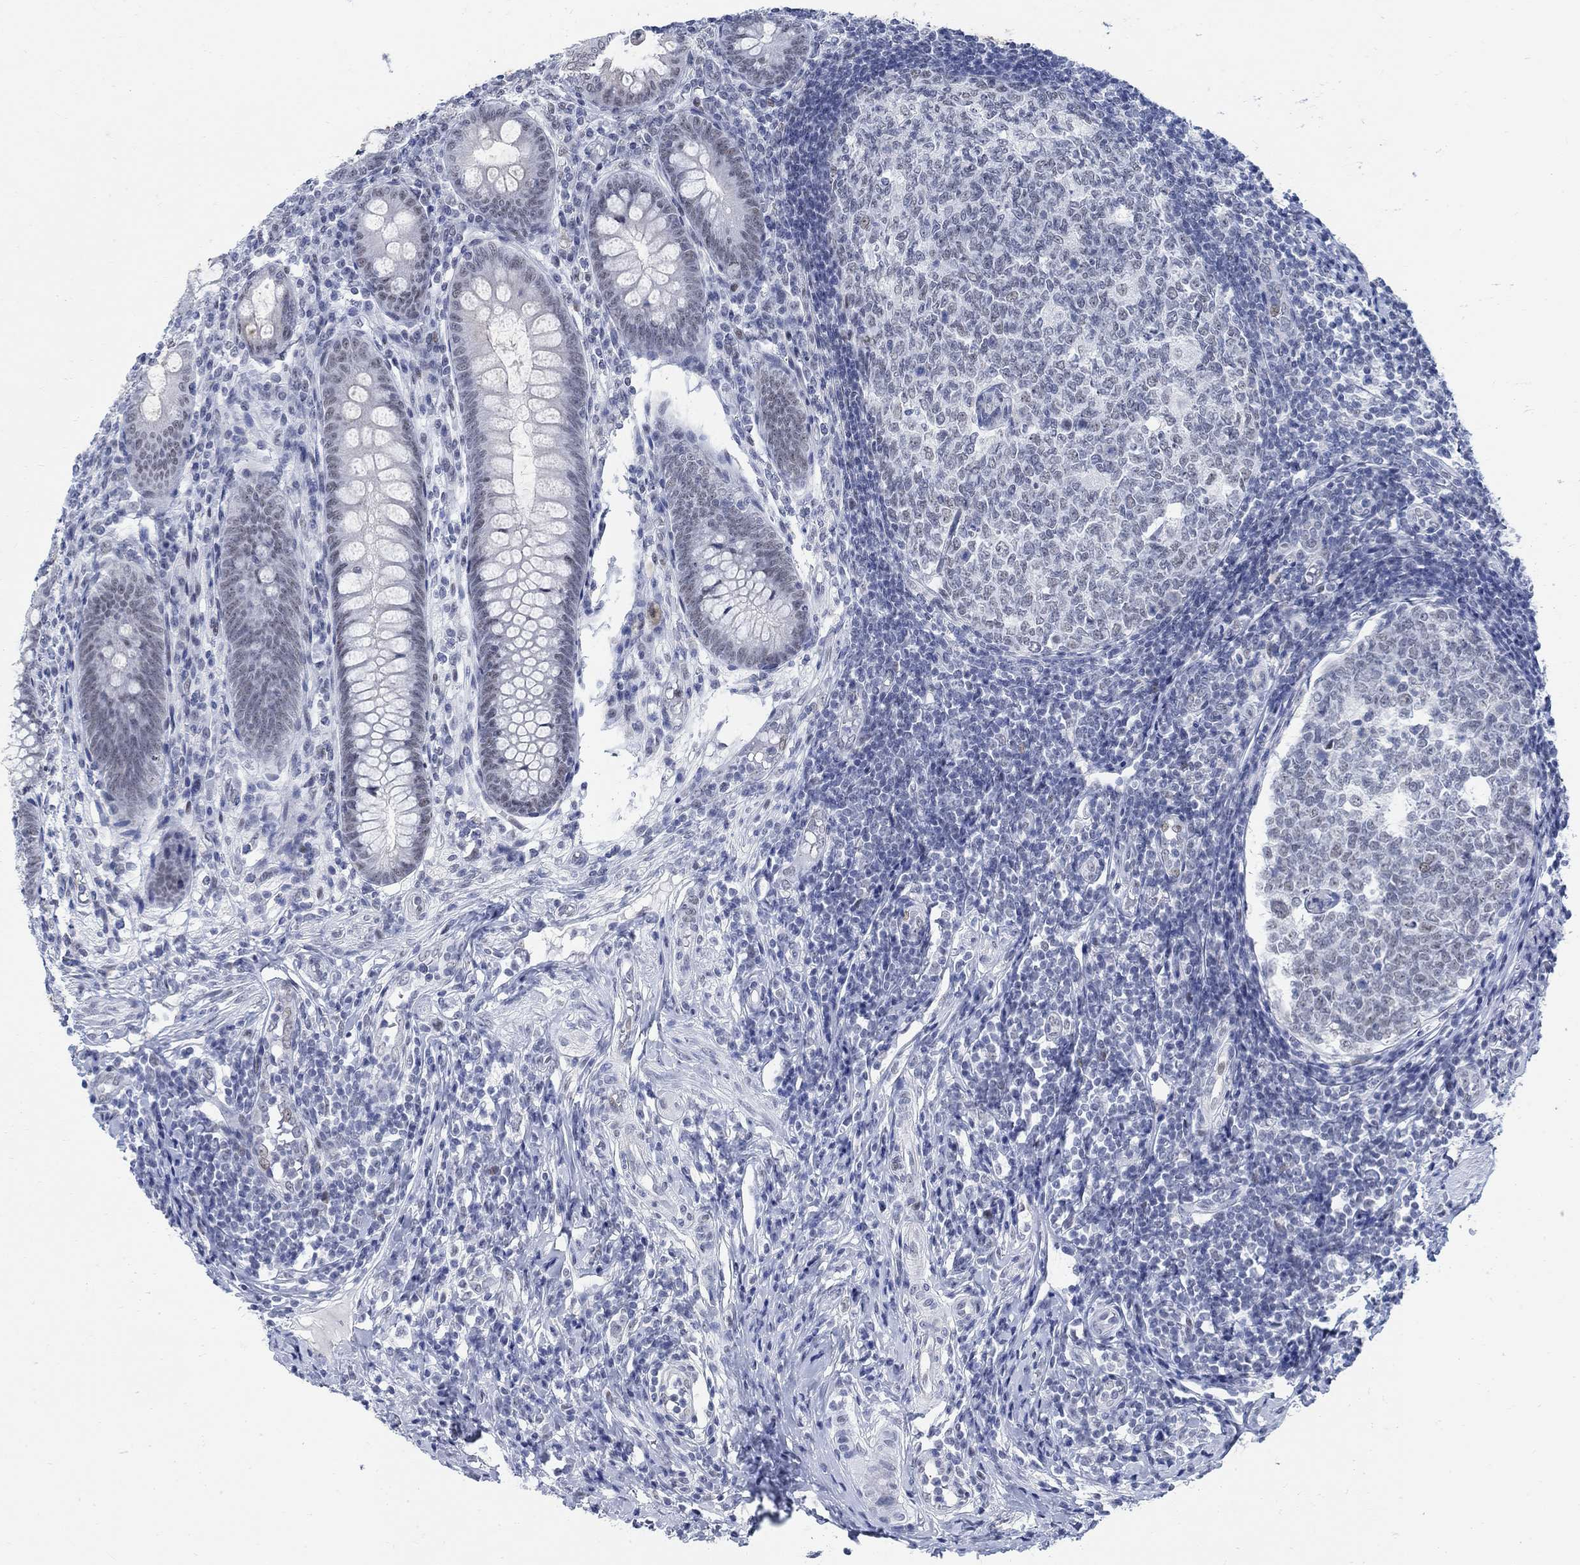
{"staining": {"intensity": "negative", "quantity": "none", "location": "none"}, "tissue": "appendix", "cell_type": "Glandular cells", "image_type": "normal", "snomed": [{"axis": "morphology", "description": "Normal tissue, NOS"}, {"axis": "morphology", "description": "Inflammation, NOS"}, {"axis": "topography", "description": "Appendix"}], "caption": "The micrograph displays no staining of glandular cells in benign appendix. Brightfield microscopy of immunohistochemistry (IHC) stained with DAB (brown) and hematoxylin (blue), captured at high magnification.", "gene": "DLK1", "patient": {"sex": "male", "age": 16}}